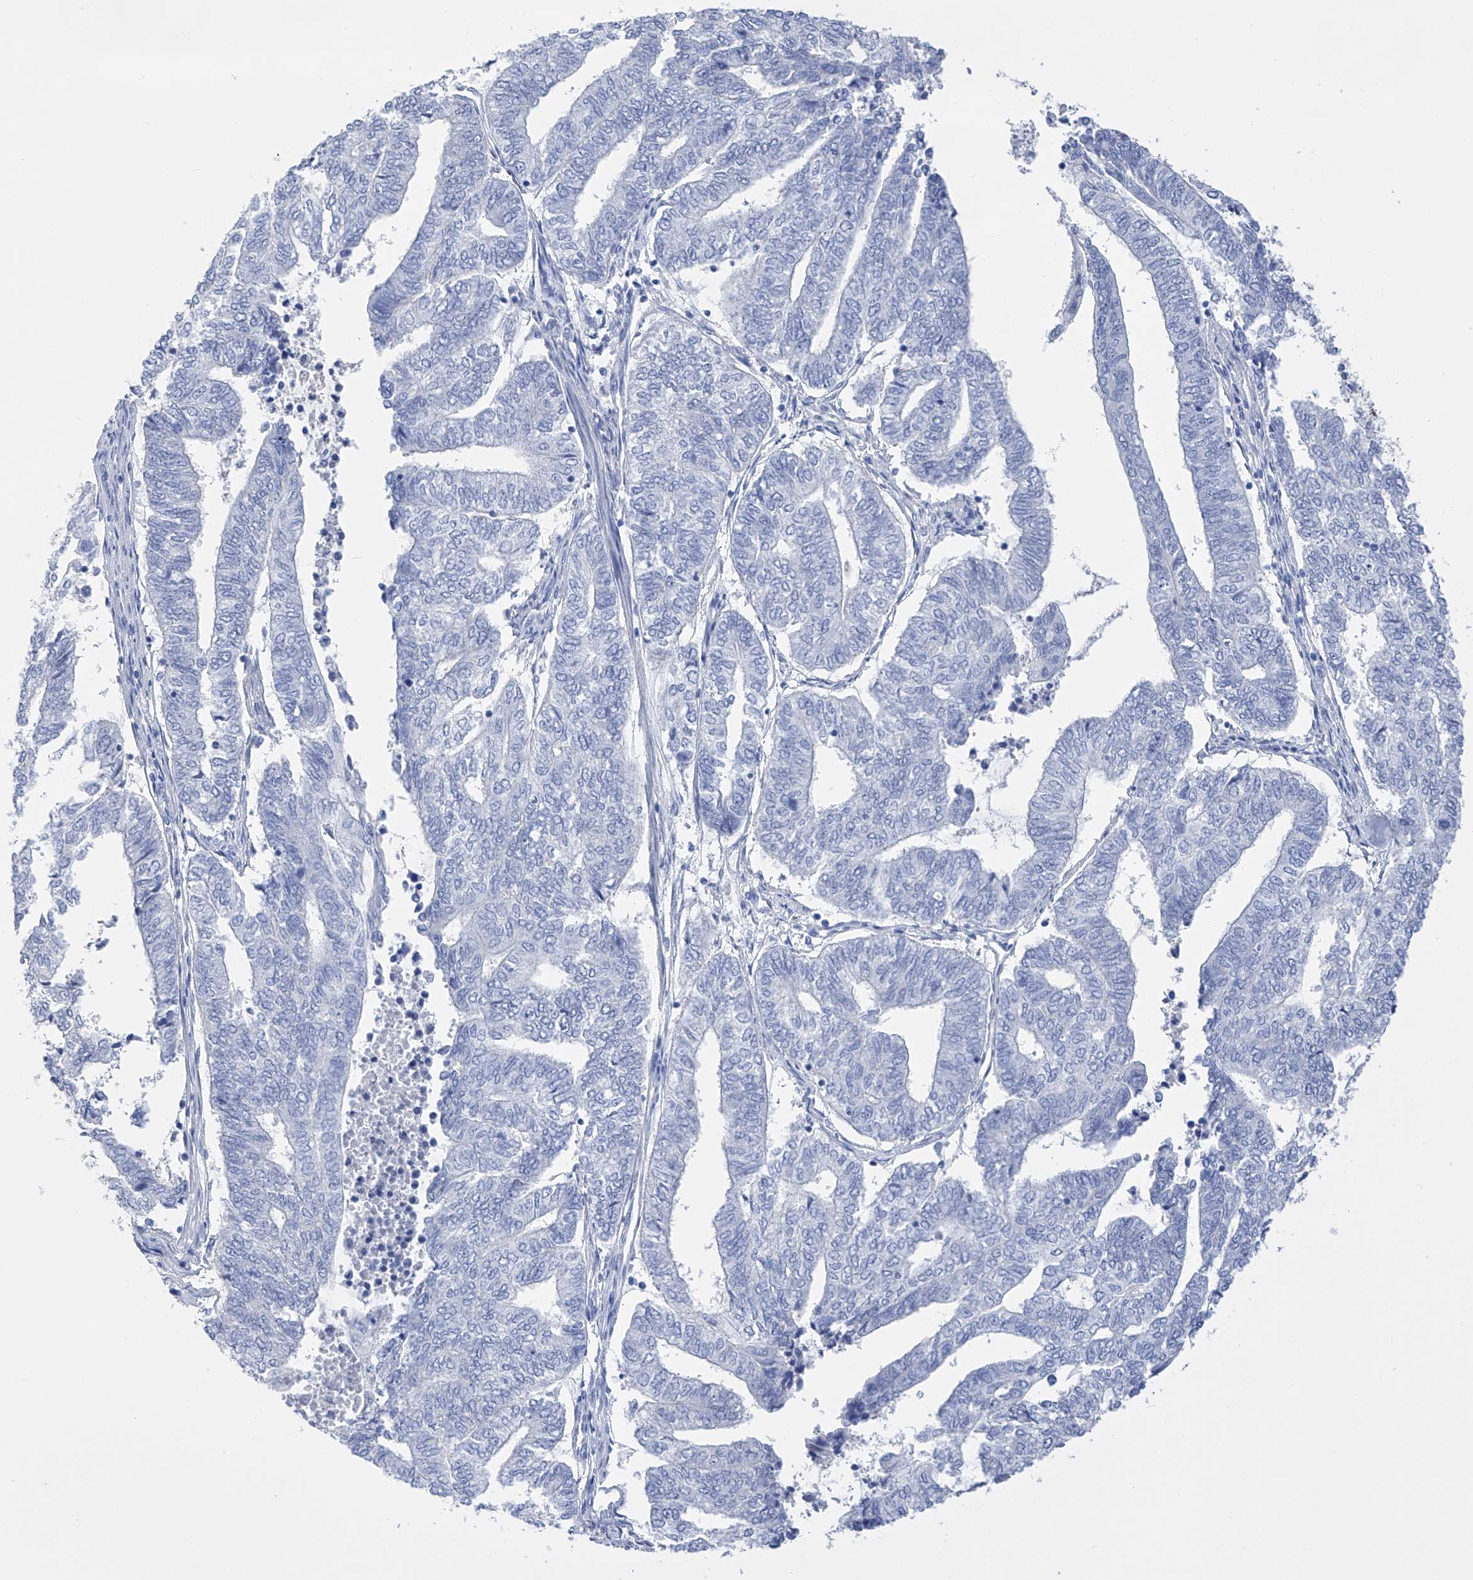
{"staining": {"intensity": "negative", "quantity": "none", "location": "none"}, "tissue": "endometrial cancer", "cell_type": "Tumor cells", "image_type": "cancer", "snomed": [{"axis": "morphology", "description": "Adenocarcinoma, NOS"}, {"axis": "topography", "description": "Uterus"}, {"axis": "topography", "description": "Endometrium"}], "caption": "DAB (3,3'-diaminobenzidine) immunohistochemical staining of adenocarcinoma (endometrial) displays no significant positivity in tumor cells.", "gene": "ADRA1A", "patient": {"sex": "female", "age": 70}}